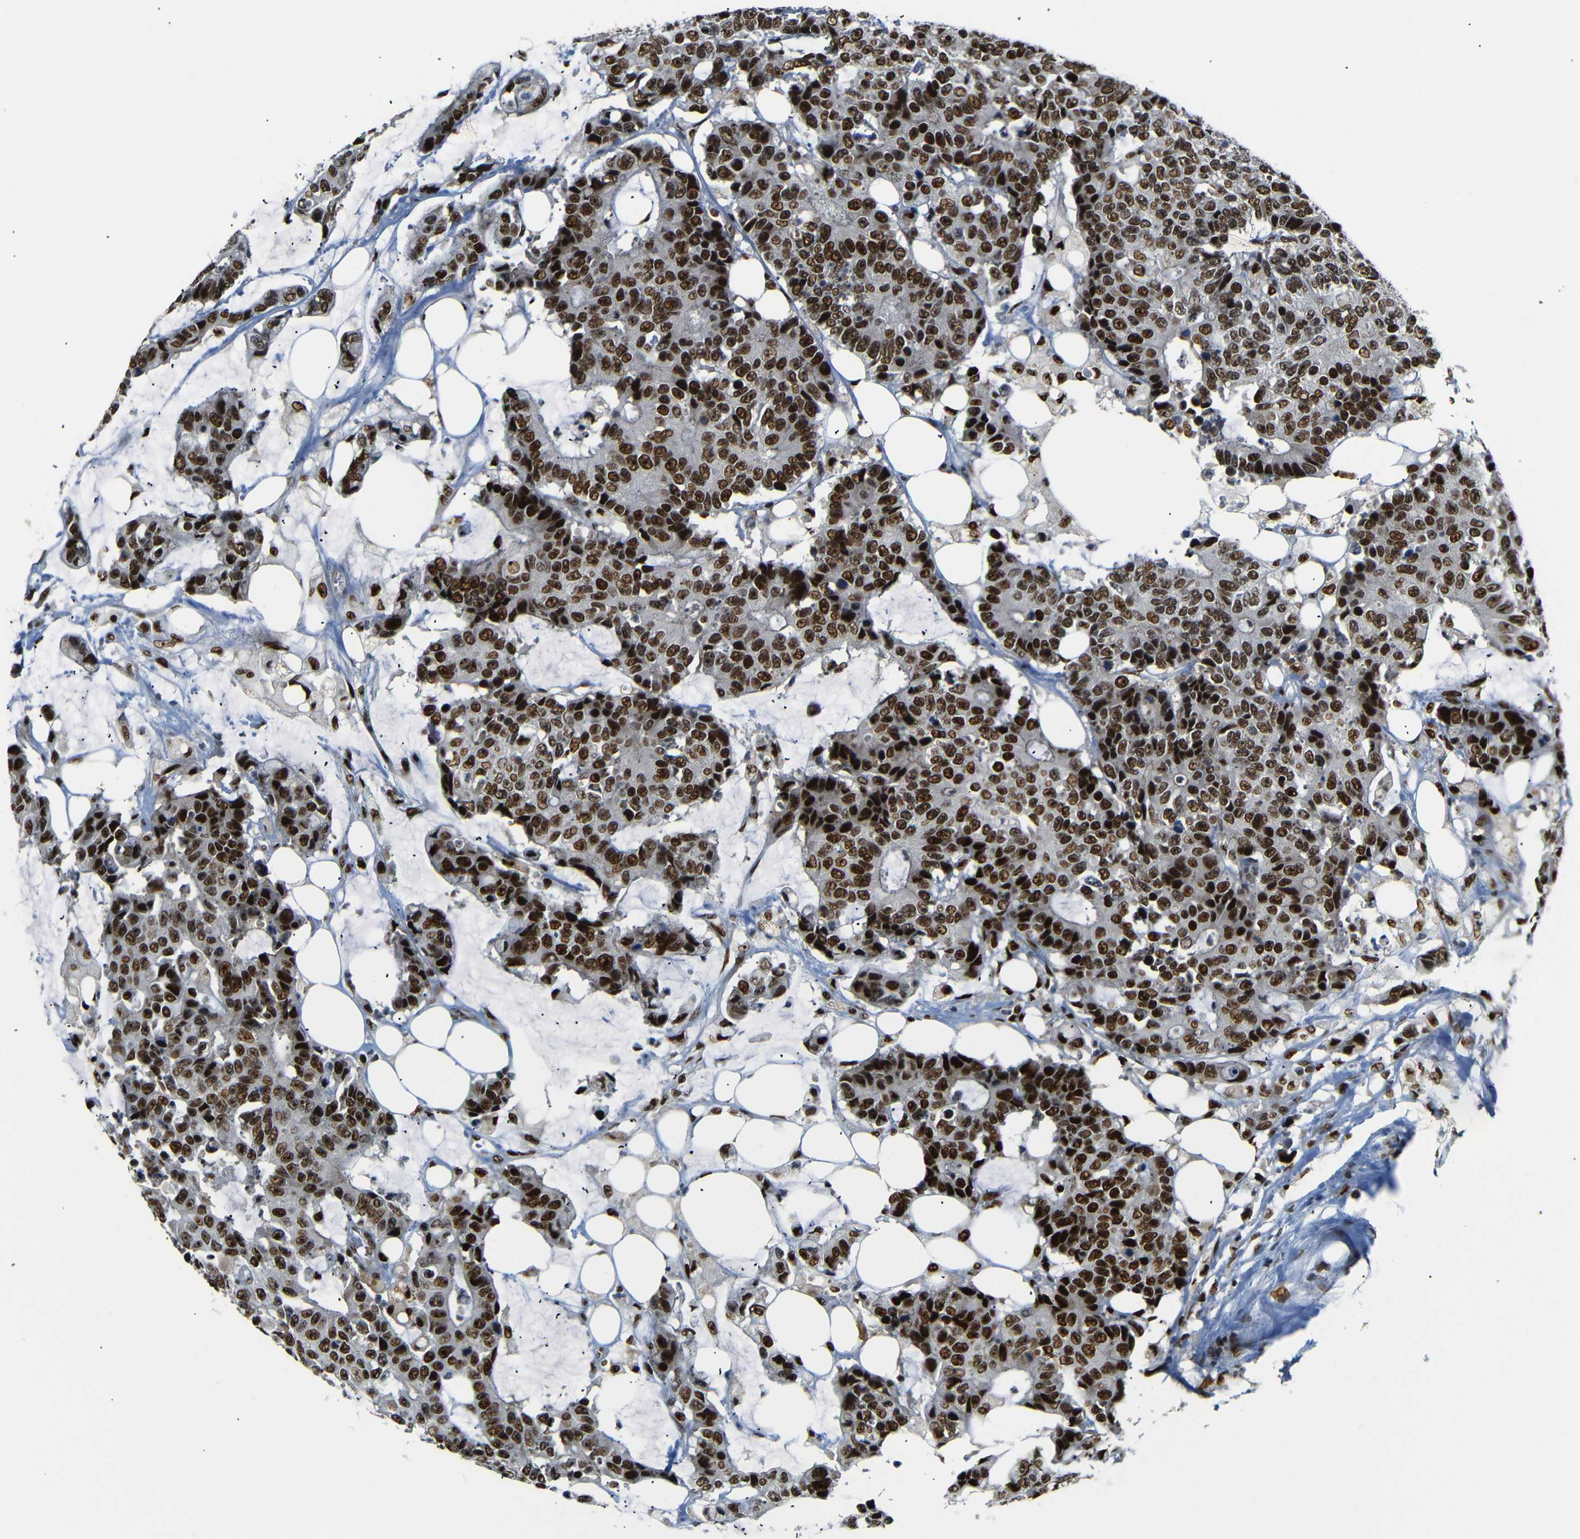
{"staining": {"intensity": "strong", "quantity": ">75%", "location": "nuclear"}, "tissue": "colorectal cancer", "cell_type": "Tumor cells", "image_type": "cancer", "snomed": [{"axis": "morphology", "description": "Adenocarcinoma, NOS"}, {"axis": "topography", "description": "Colon"}], "caption": "Colorectal adenocarcinoma was stained to show a protein in brown. There is high levels of strong nuclear staining in approximately >75% of tumor cells.", "gene": "SETDB2", "patient": {"sex": "female", "age": 86}}